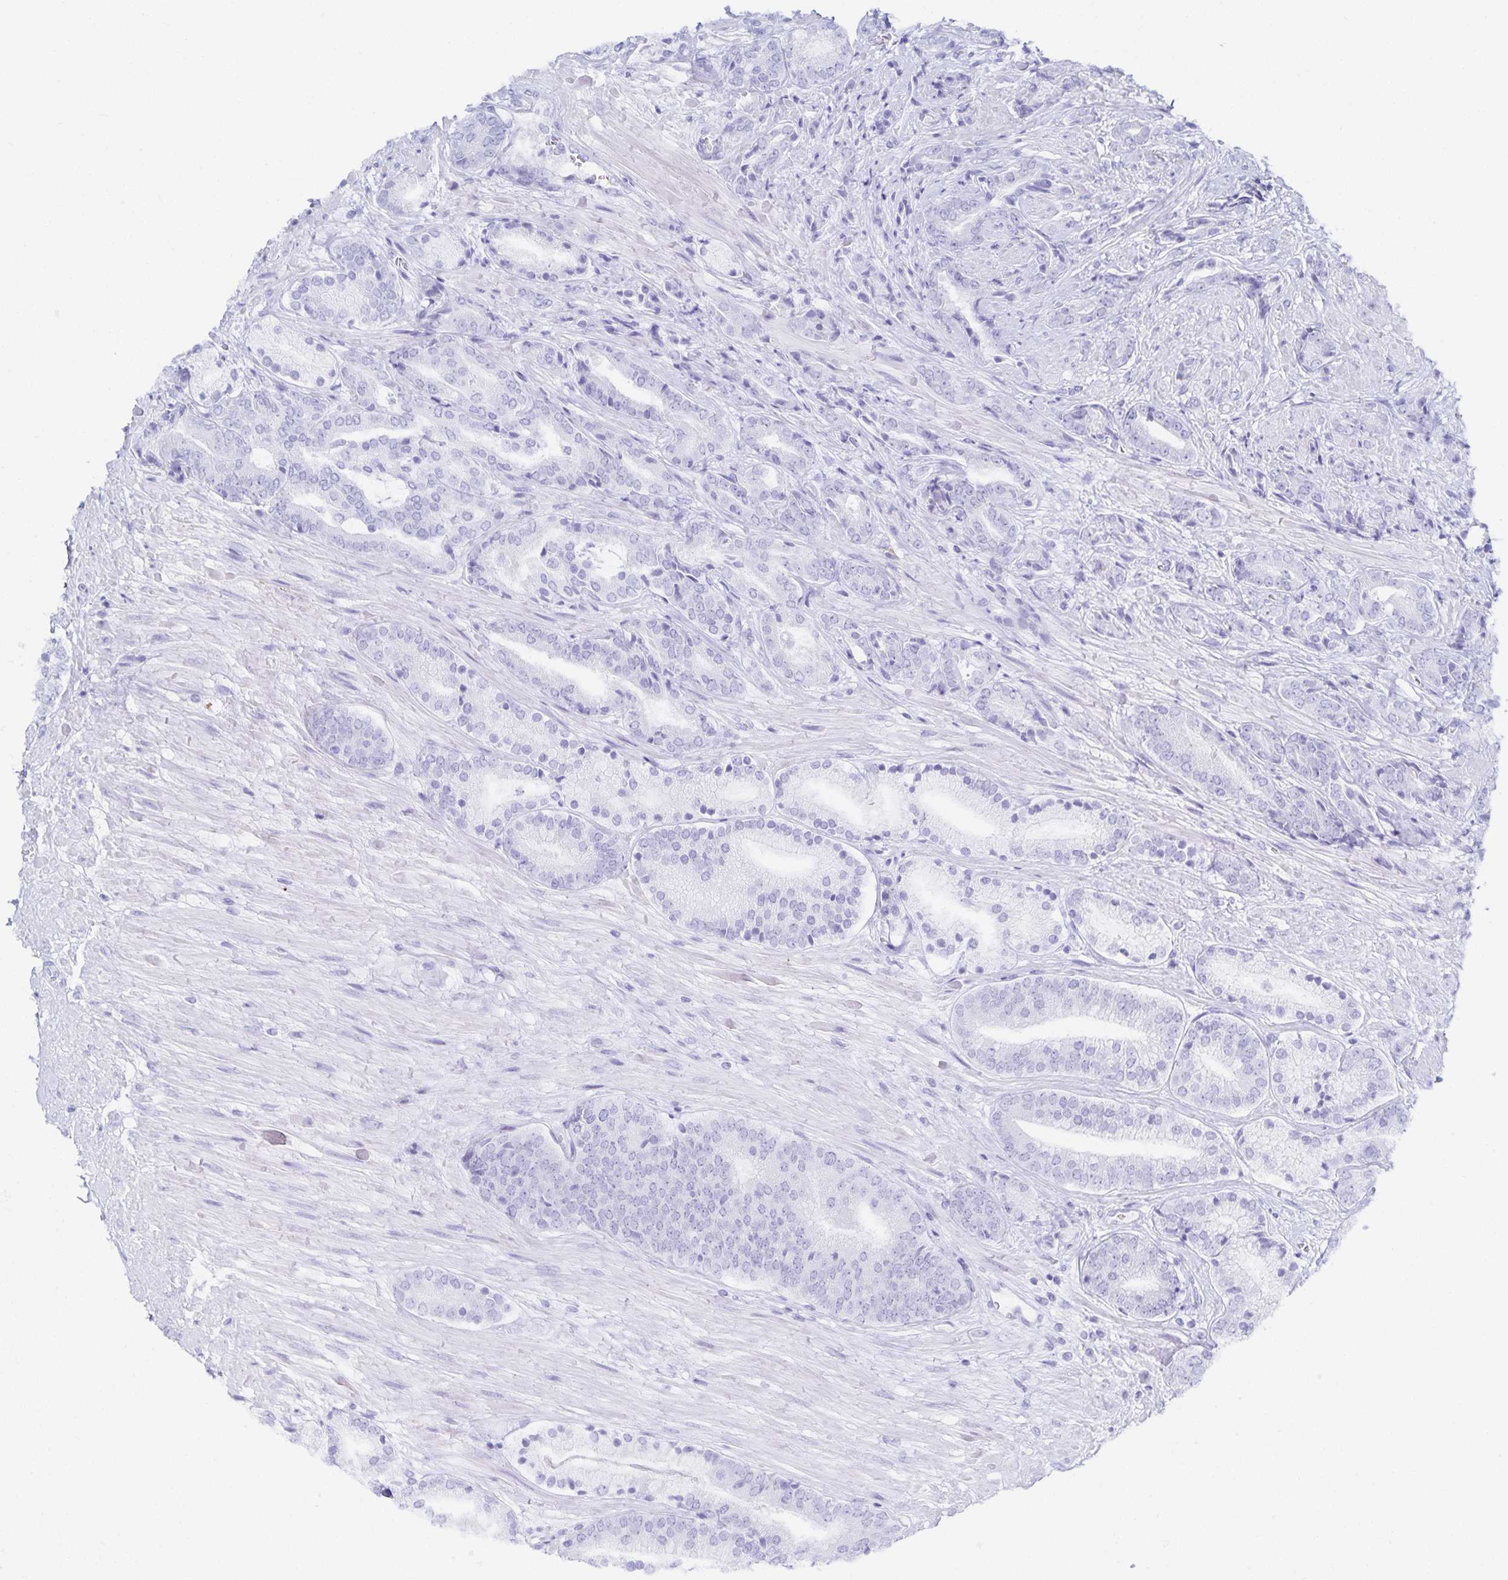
{"staining": {"intensity": "negative", "quantity": "none", "location": "none"}, "tissue": "prostate cancer", "cell_type": "Tumor cells", "image_type": "cancer", "snomed": [{"axis": "morphology", "description": "Adenocarcinoma, High grade"}, {"axis": "topography", "description": "Prostate"}], "caption": "IHC of human prostate cancer displays no positivity in tumor cells.", "gene": "SNTN", "patient": {"sex": "male", "age": 56}}